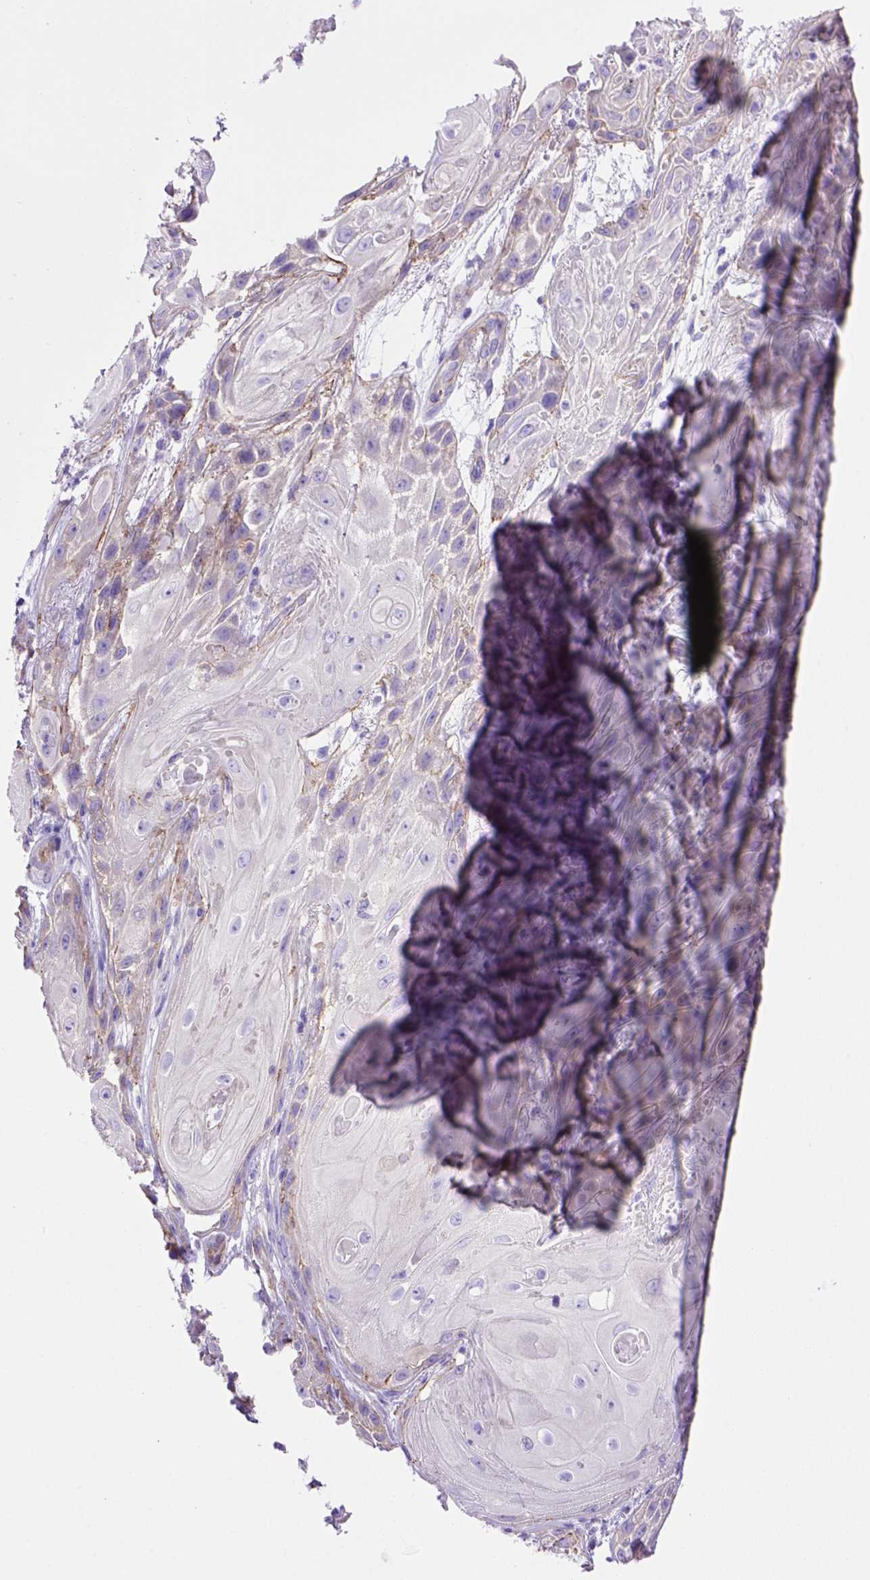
{"staining": {"intensity": "moderate", "quantity": "<25%", "location": "cytoplasmic/membranous"}, "tissue": "skin cancer", "cell_type": "Tumor cells", "image_type": "cancer", "snomed": [{"axis": "morphology", "description": "Squamous cell carcinoma, NOS"}, {"axis": "topography", "description": "Skin"}], "caption": "Tumor cells demonstrate low levels of moderate cytoplasmic/membranous positivity in approximately <25% of cells in squamous cell carcinoma (skin).", "gene": "PEX12", "patient": {"sex": "male", "age": 62}}